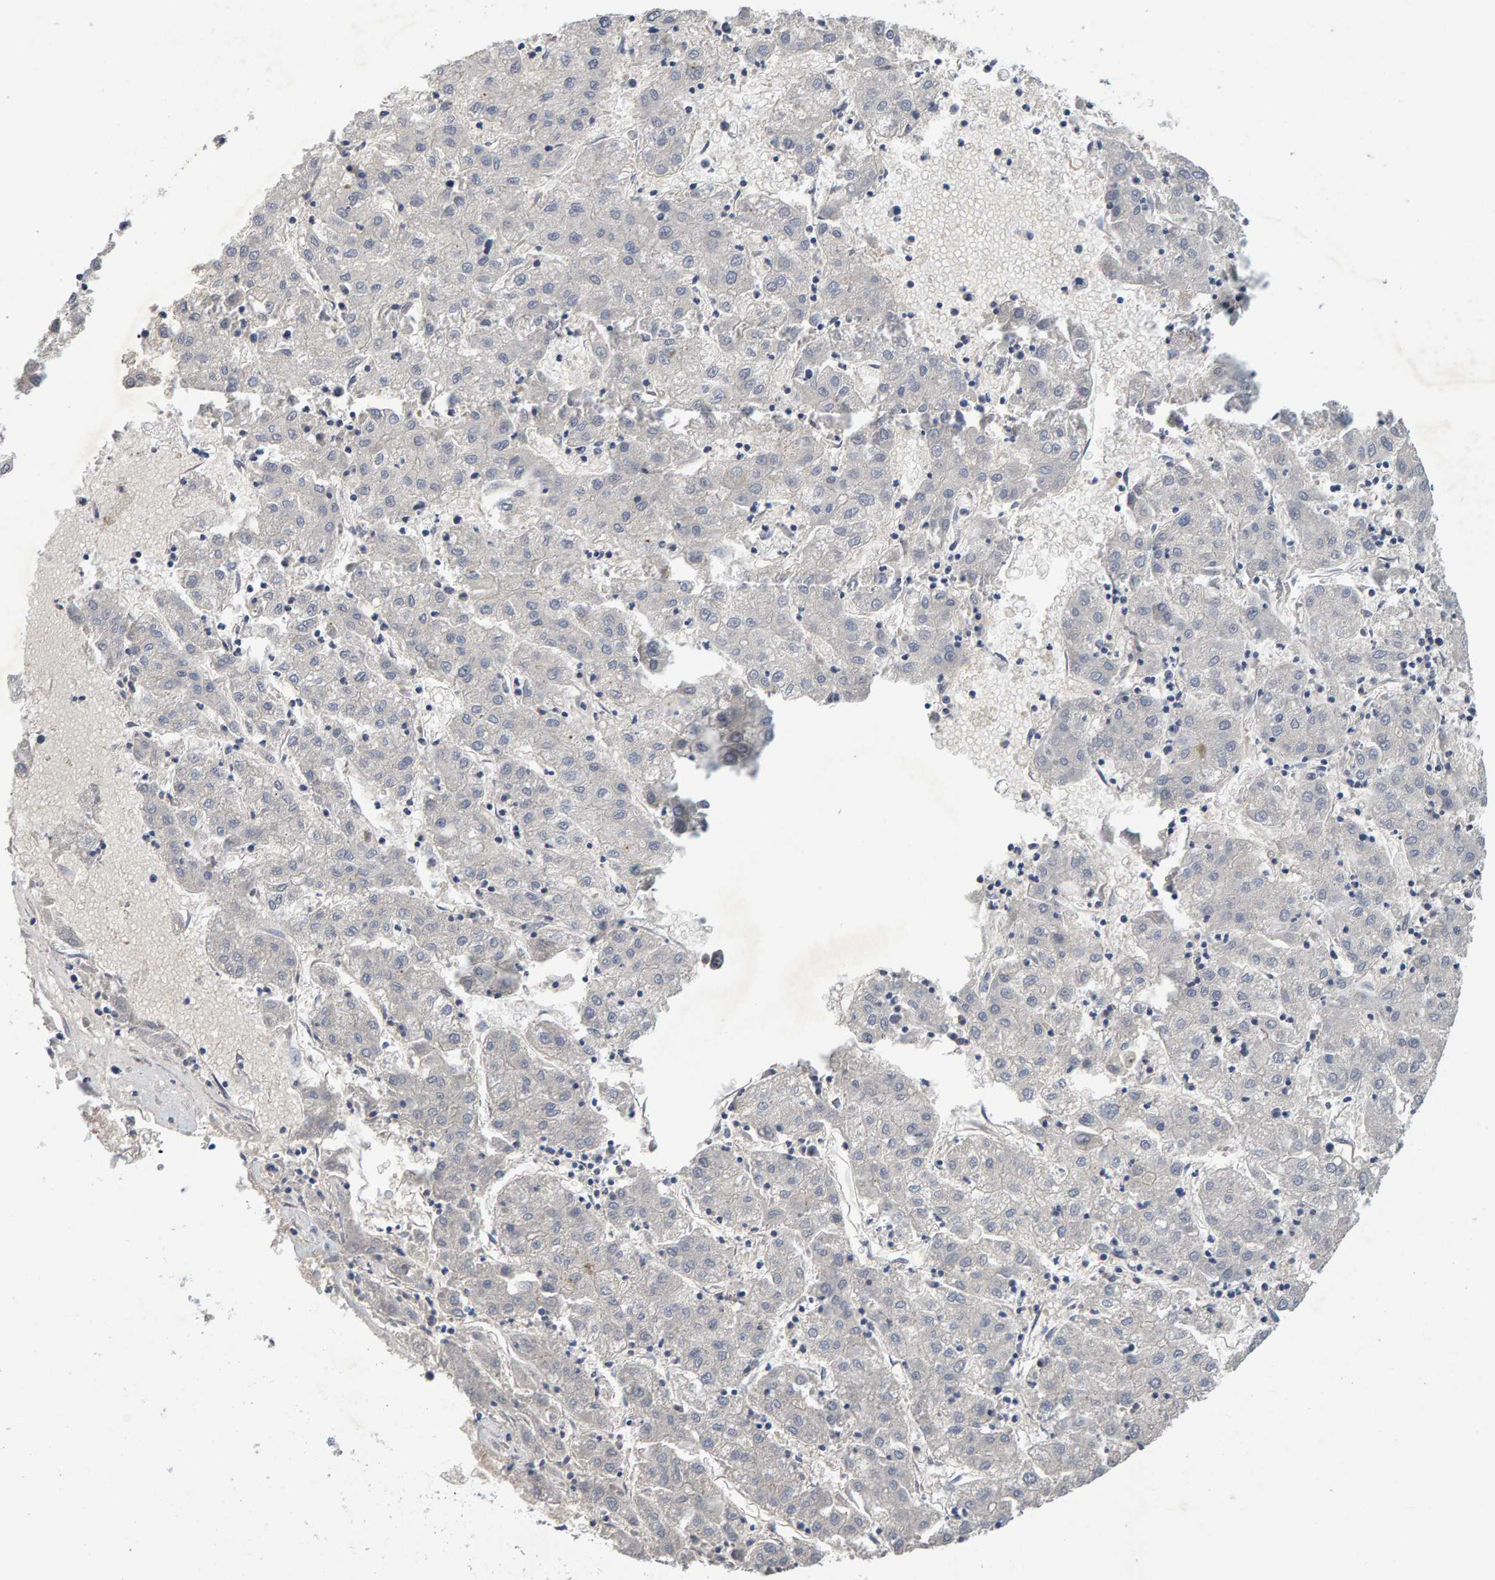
{"staining": {"intensity": "negative", "quantity": "none", "location": "none"}, "tissue": "liver cancer", "cell_type": "Tumor cells", "image_type": "cancer", "snomed": [{"axis": "morphology", "description": "Carcinoma, Hepatocellular, NOS"}, {"axis": "topography", "description": "Liver"}], "caption": "Tumor cells show no significant expression in hepatocellular carcinoma (liver).", "gene": "EFR3A", "patient": {"sex": "male", "age": 72}}